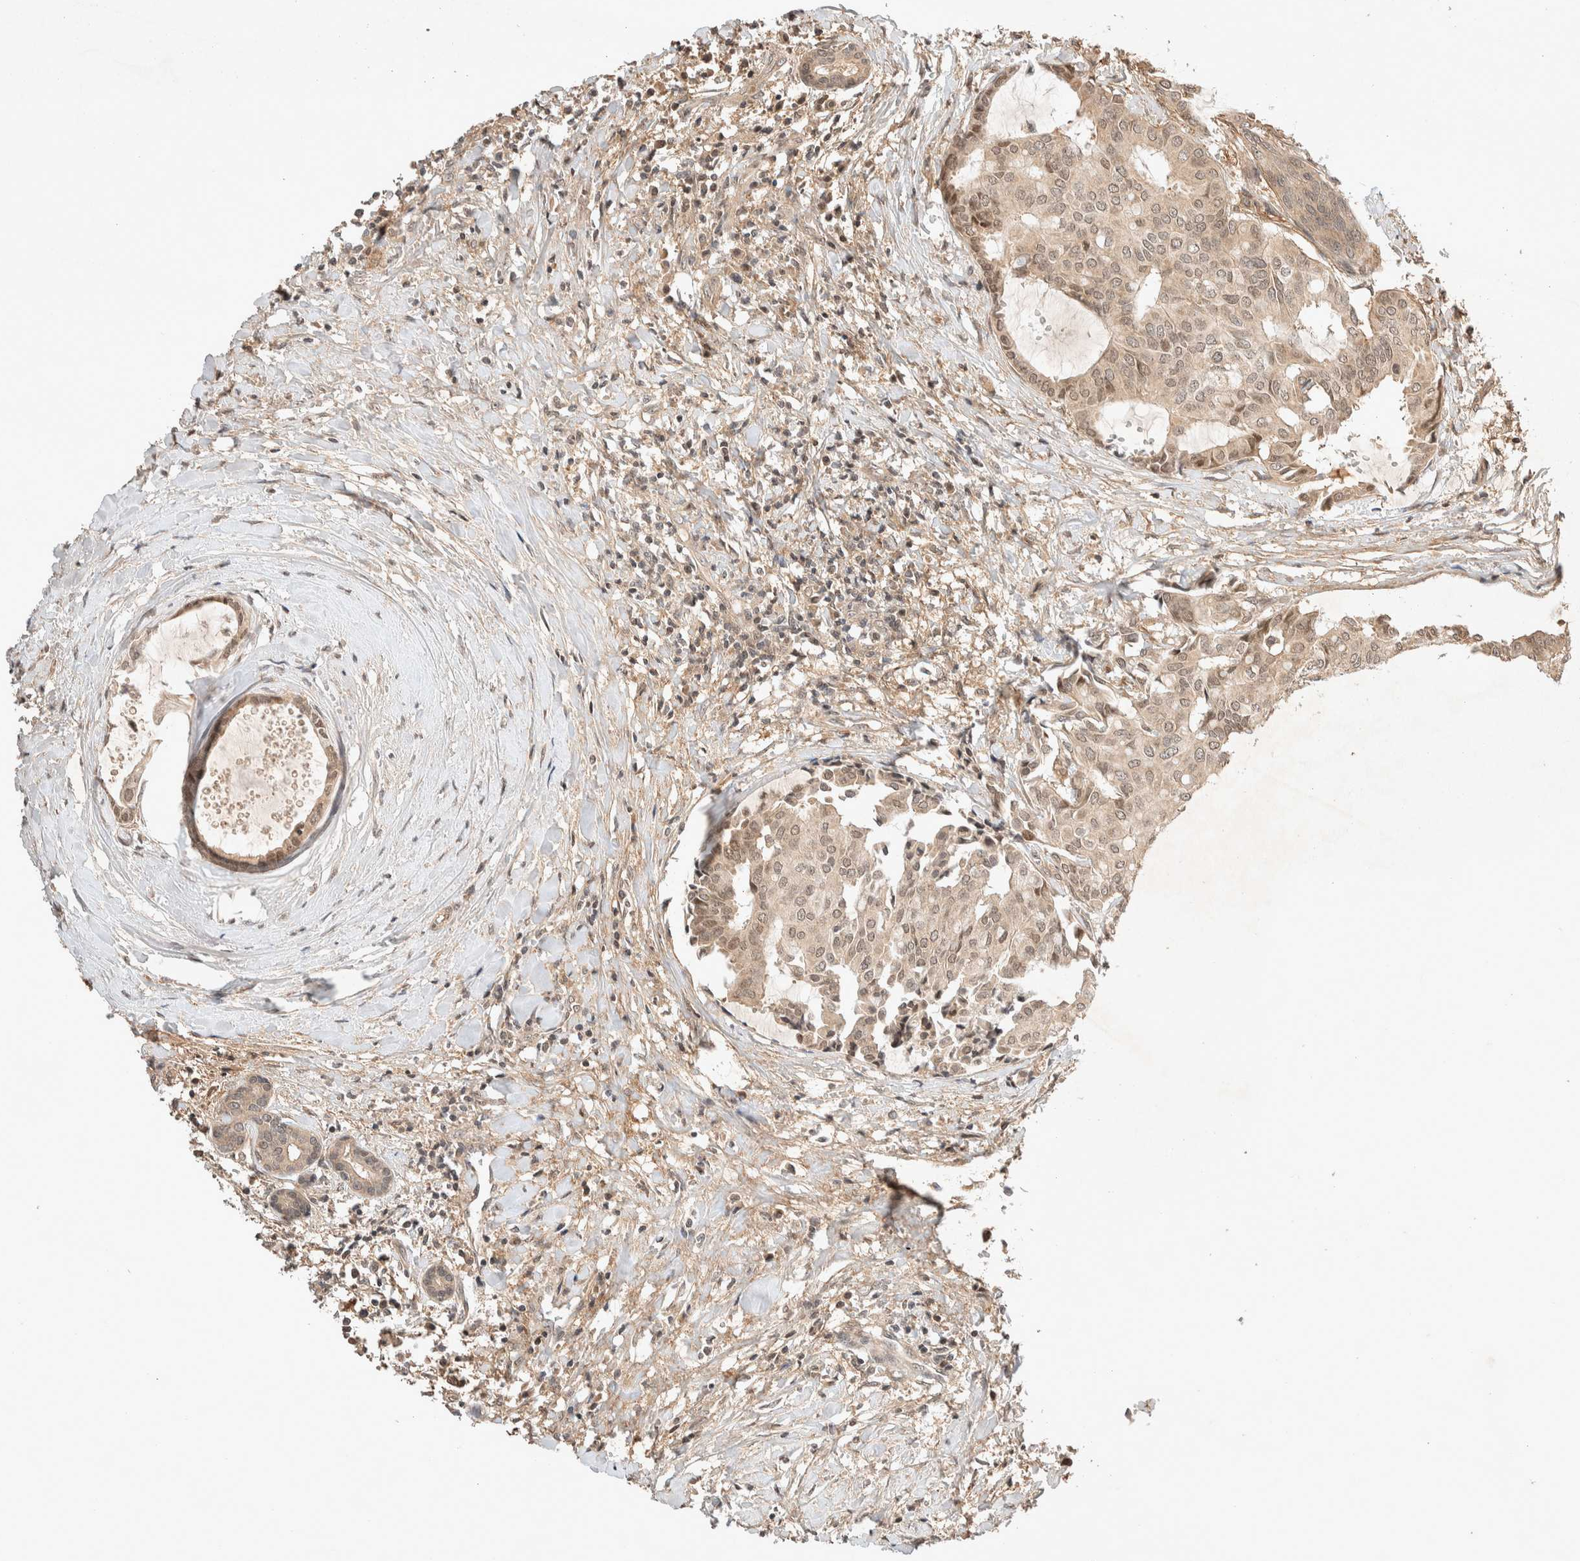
{"staining": {"intensity": "weak", "quantity": ">75%", "location": "cytoplasmic/membranous,nuclear"}, "tissue": "head and neck cancer", "cell_type": "Tumor cells", "image_type": "cancer", "snomed": [{"axis": "morphology", "description": "Adenocarcinoma, NOS"}, {"axis": "topography", "description": "Salivary gland"}, {"axis": "topography", "description": "Head-Neck"}], "caption": "IHC (DAB (3,3'-diaminobenzidine)) staining of adenocarcinoma (head and neck) displays weak cytoplasmic/membranous and nuclear protein expression in about >75% of tumor cells.", "gene": "THRA", "patient": {"sex": "female", "age": 59}}